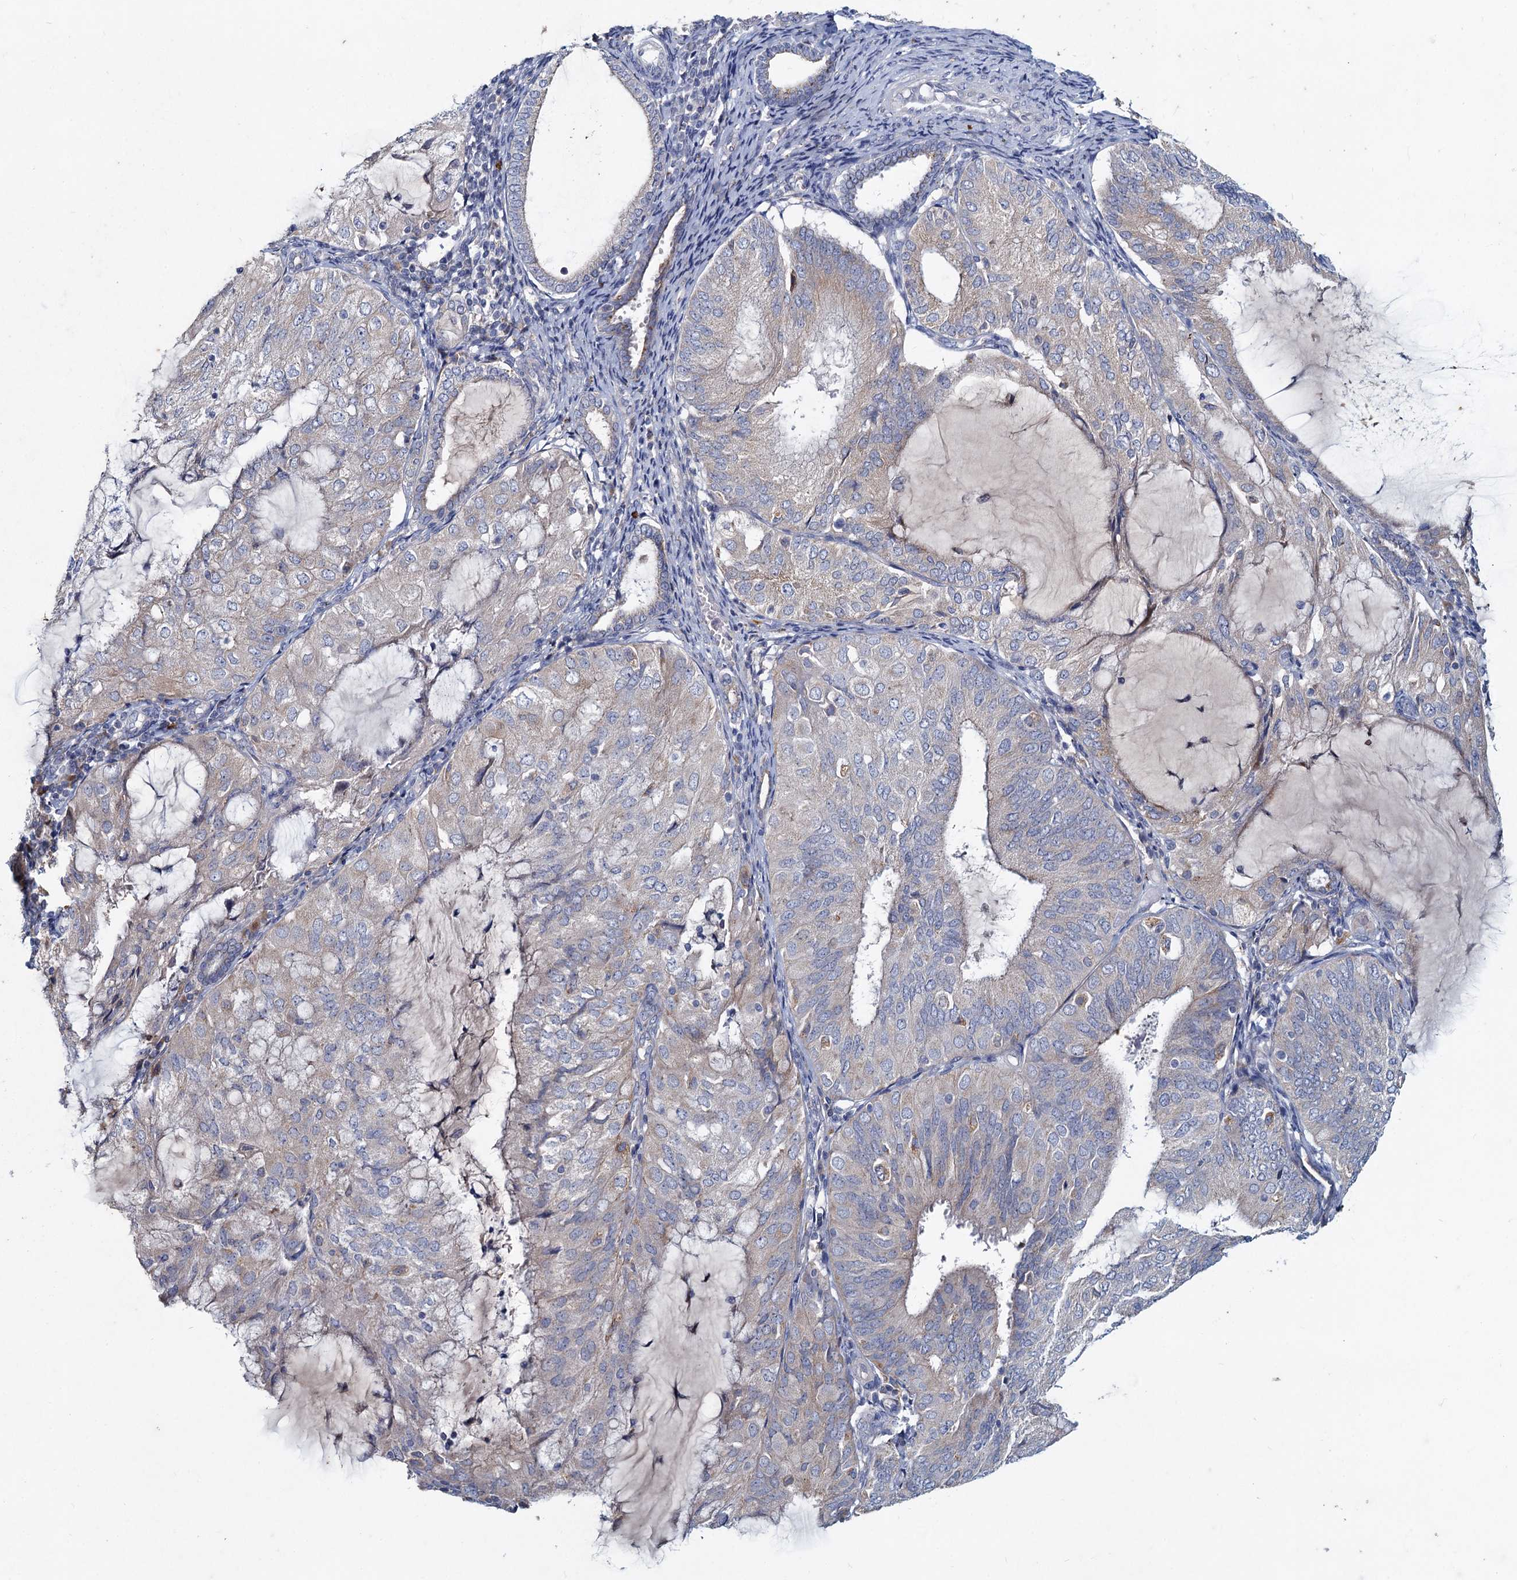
{"staining": {"intensity": "negative", "quantity": "none", "location": "none"}, "tissue": "endometrial cancer", "cell_type": "Tumor cells", "image_type": "cancer", "snomed": [{"axis": "morphology", "description": "Adenocarcinoma, NOS"}, {"axis": "topography", "description": "Endometrium"}], "caption": "Protein analysis of endometrial cancer (adenocarcinoma) displays no significant positivity in tumor cells.", "gene": "TMX2", "patient": {"sex": "female", "age": 81}}